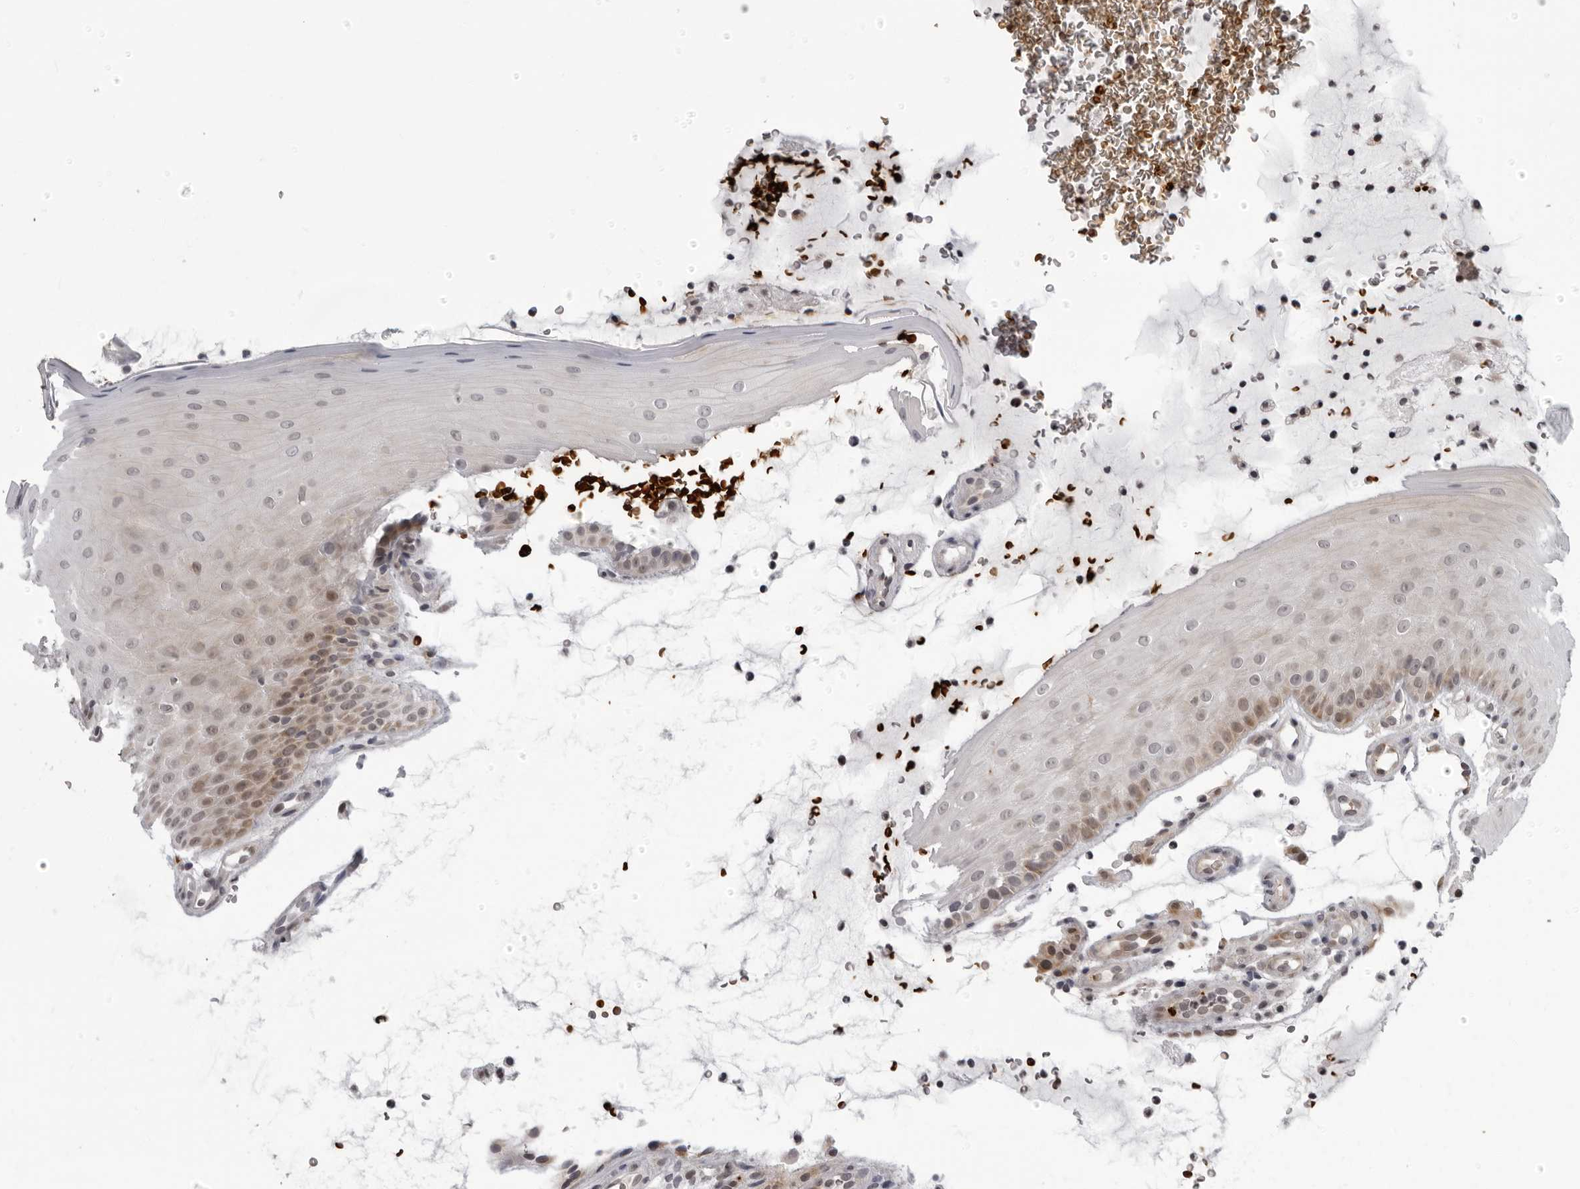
{"staining": {"intensity": "moderate", "quantity": "<25%", "location": "cytoplasmic/membranous,nuclear"}, "tissue": "oral mucosa", "cell_type": "Squamous epithelial cells", "image_type": "normal", "snomed": [{"axis": "morphology", "description": "Normal tissue, NOS"}, {"axis": "topography", "description": "Oral tissue"}], "caption": "High-magnification brightfield microscopy of normal oral mucosa stained with DAB (3,3'-diaminobenzidine) (brown) and counterstained with hematoxylin (blue). squamous epithelial cells exhibit moderate cytoplasmic/membranous,nuclear expression is appreciated in about<25% of cells.", "gene": "THOP1", "patient": {"sex": "male", "age": 13}}